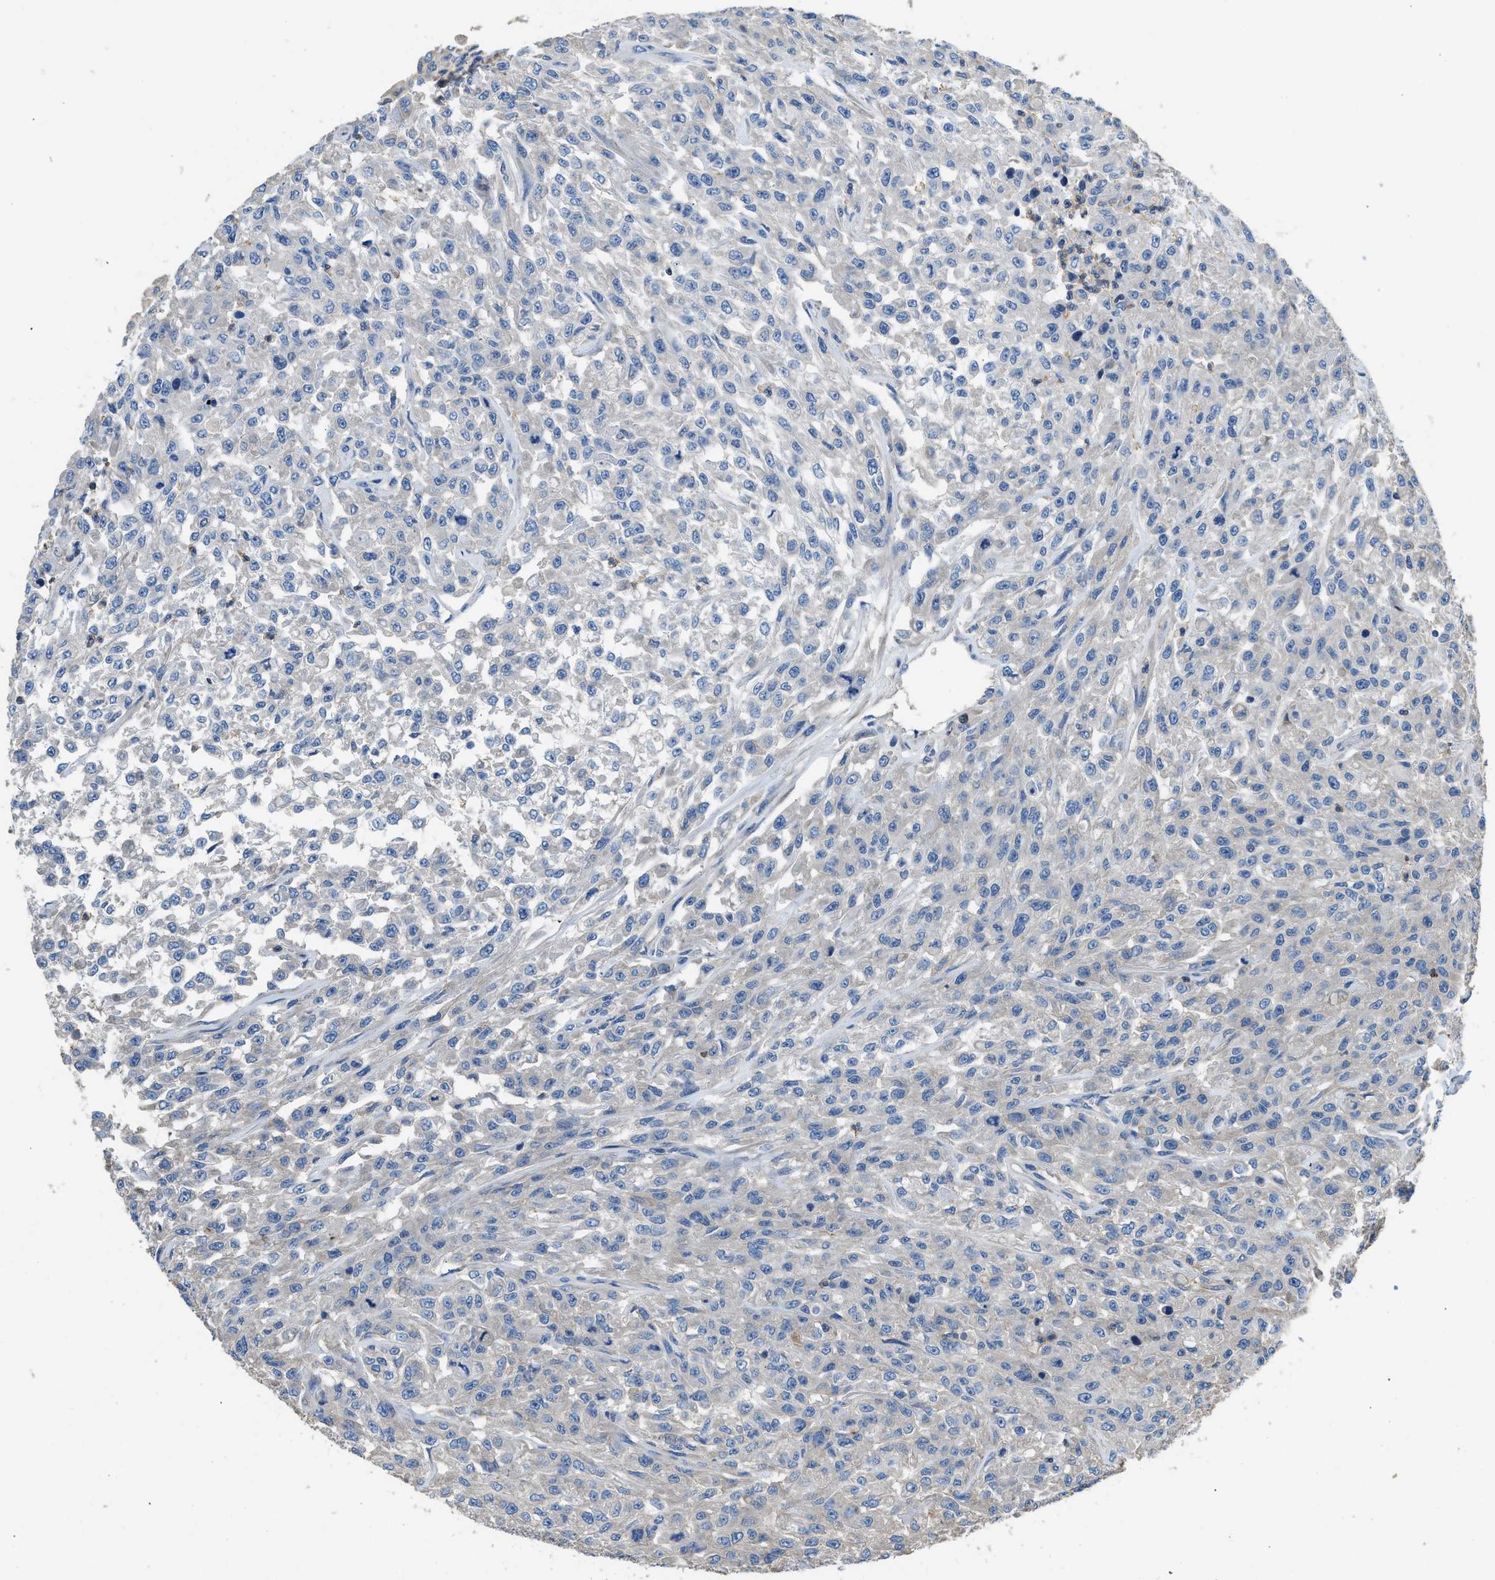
{"staining": {"intensity": "negative", "quantity": "none", "location": "none"}, "tissue": "urothelial cancer", "cell_type": "Tumor cells", "image_type": "cancer", "snomed": [{"axis": "morphology", "description": "Urothelial carcinoma, High grade"}, {"axis": "topography", "description": "Urinary bladder"}], "caption": "There is no significant positivity in tumor cells of urothelial carcinoma (high-grade). (Brightfield microscopy of DAB (3,3'-diaminobenzidine) immunohistochemistry (IHC) at high magnification).", "gene": "TOX", "patient": {"sex": "male", "age": 46}}